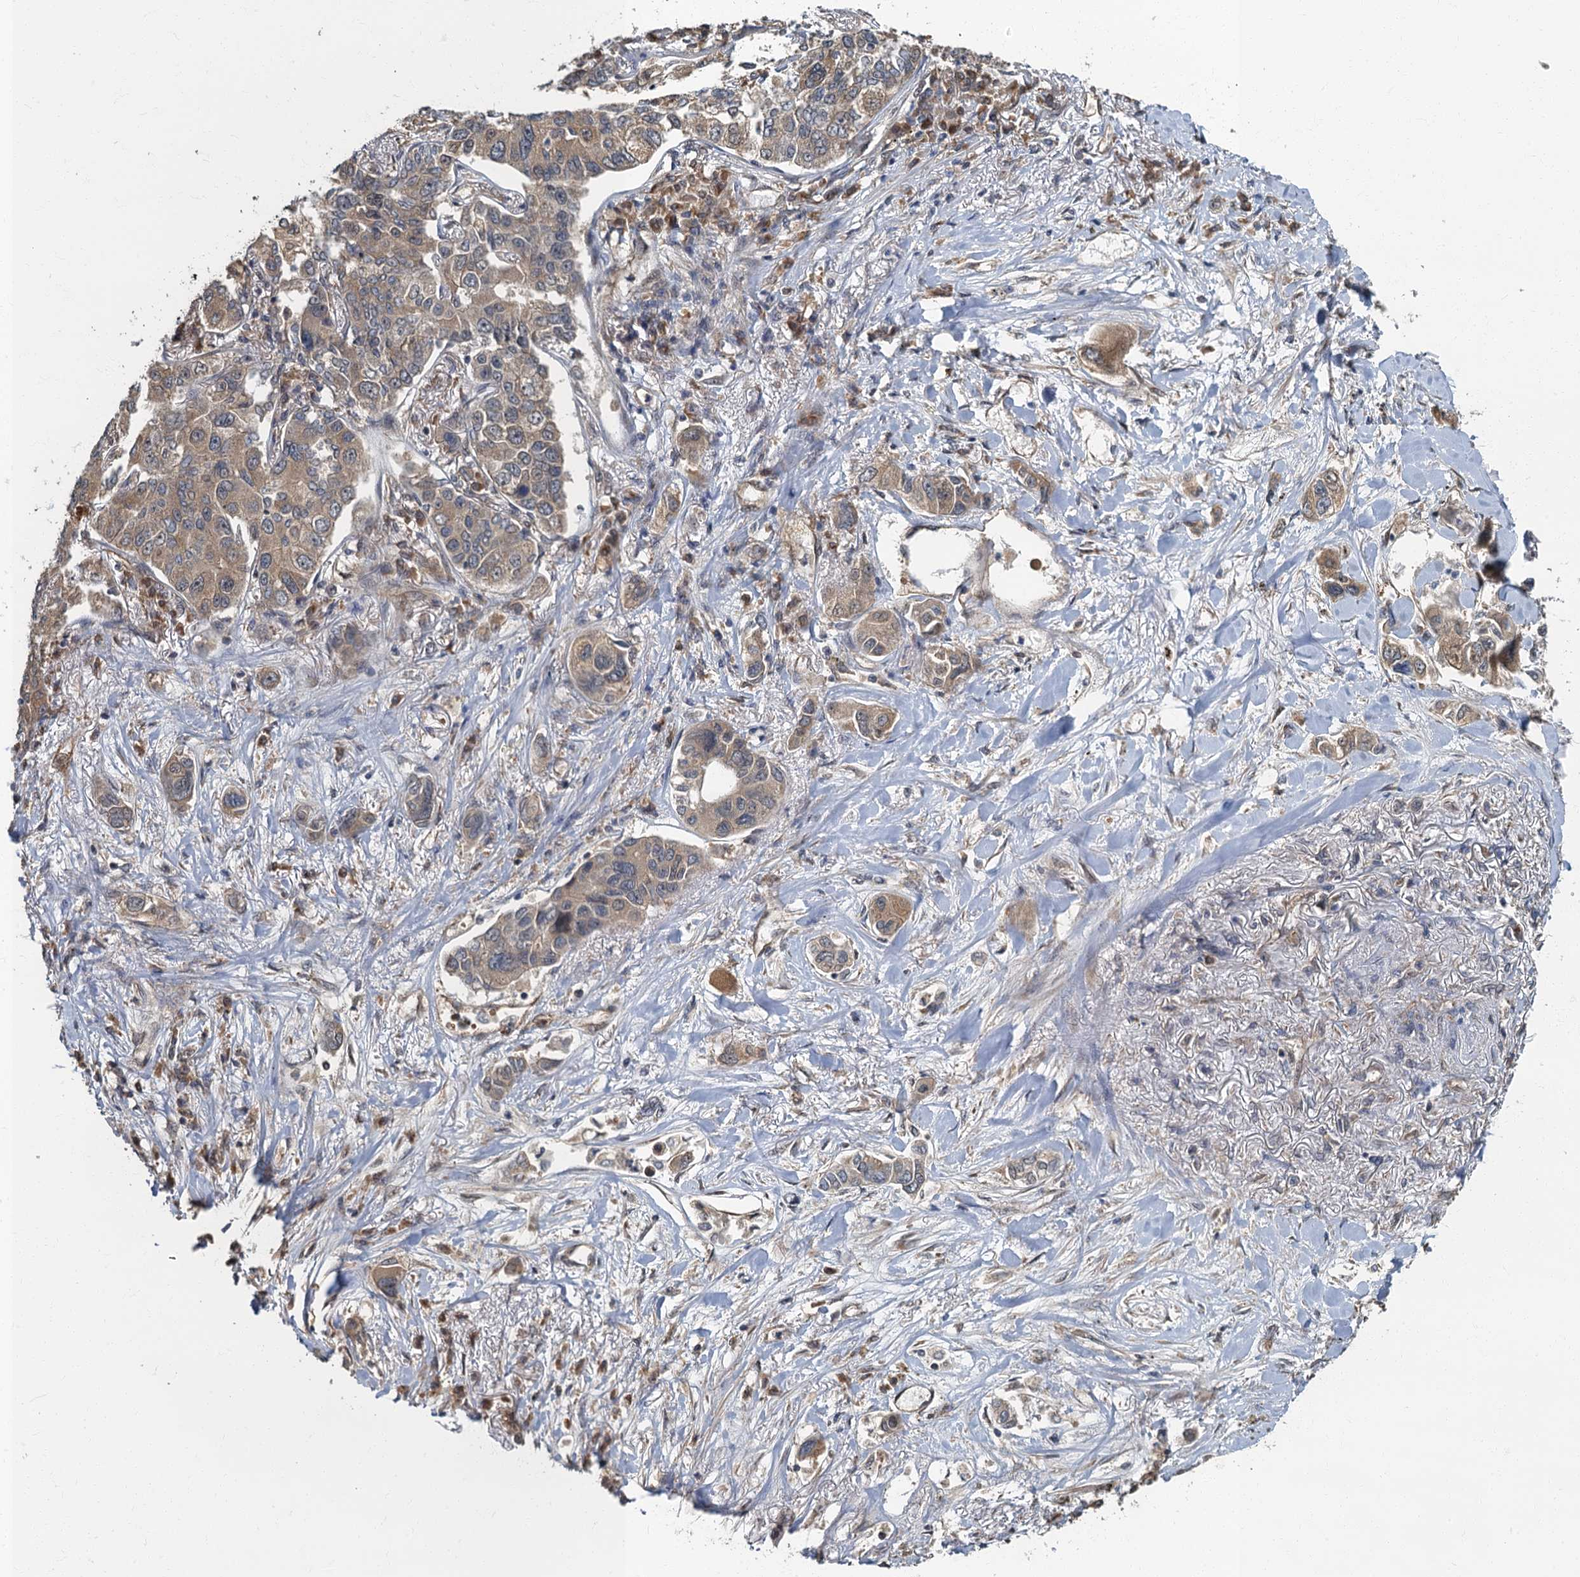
{"staining": {"intensity": "weak", "quantity": "25%-75%", "location": "cytoplasmic/membranous"}, "tissue": "lung cancer", "cell_type": "Tumor cells", "image_type": "cancer", "snomed": [{"axis": "morphology", "description": "Adenocarcinoma, NOS"}, {"axis": "topography", "description": "Lung"}], "caption": "IHC (DAB) staining of human lung cancer (adenocarcinoma) reveals weak cytoplasmic/membranous protein staining in approximately 25%-75% of tumor cells.", "gene": "TBCK", "patient": {"sex": "male", "age": 49}}